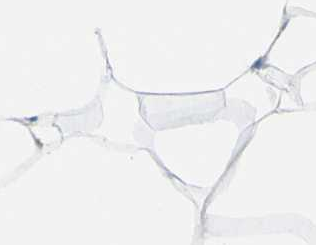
{"staining": {"intensity": "negative", "quantity": "none", "location": "none"}, "tissue": "adipose tissue", "cell_type": "Adipocytes", "image_type": "normal", "snomed": [{"axis": "morphology", "description": "Normal tissue, NOS"}, {"axis": "topography", "description": "Breast"}, {"axis": "topography", "description": "Adipose tissue"}], "caption": "This micrograph is of benign adipose tissue stained with IHC to label a protein in brown with the nuclei are counter-stained blue. There is no expression in adipocytes. (Stains: DAB immunohistochemistry (IHC) with hematoxylin counter stain, Microscopy: brightfield microscopy at high magnification).", "gene": "NLRP3", "patient": {"sex": "female", "age": 25}}